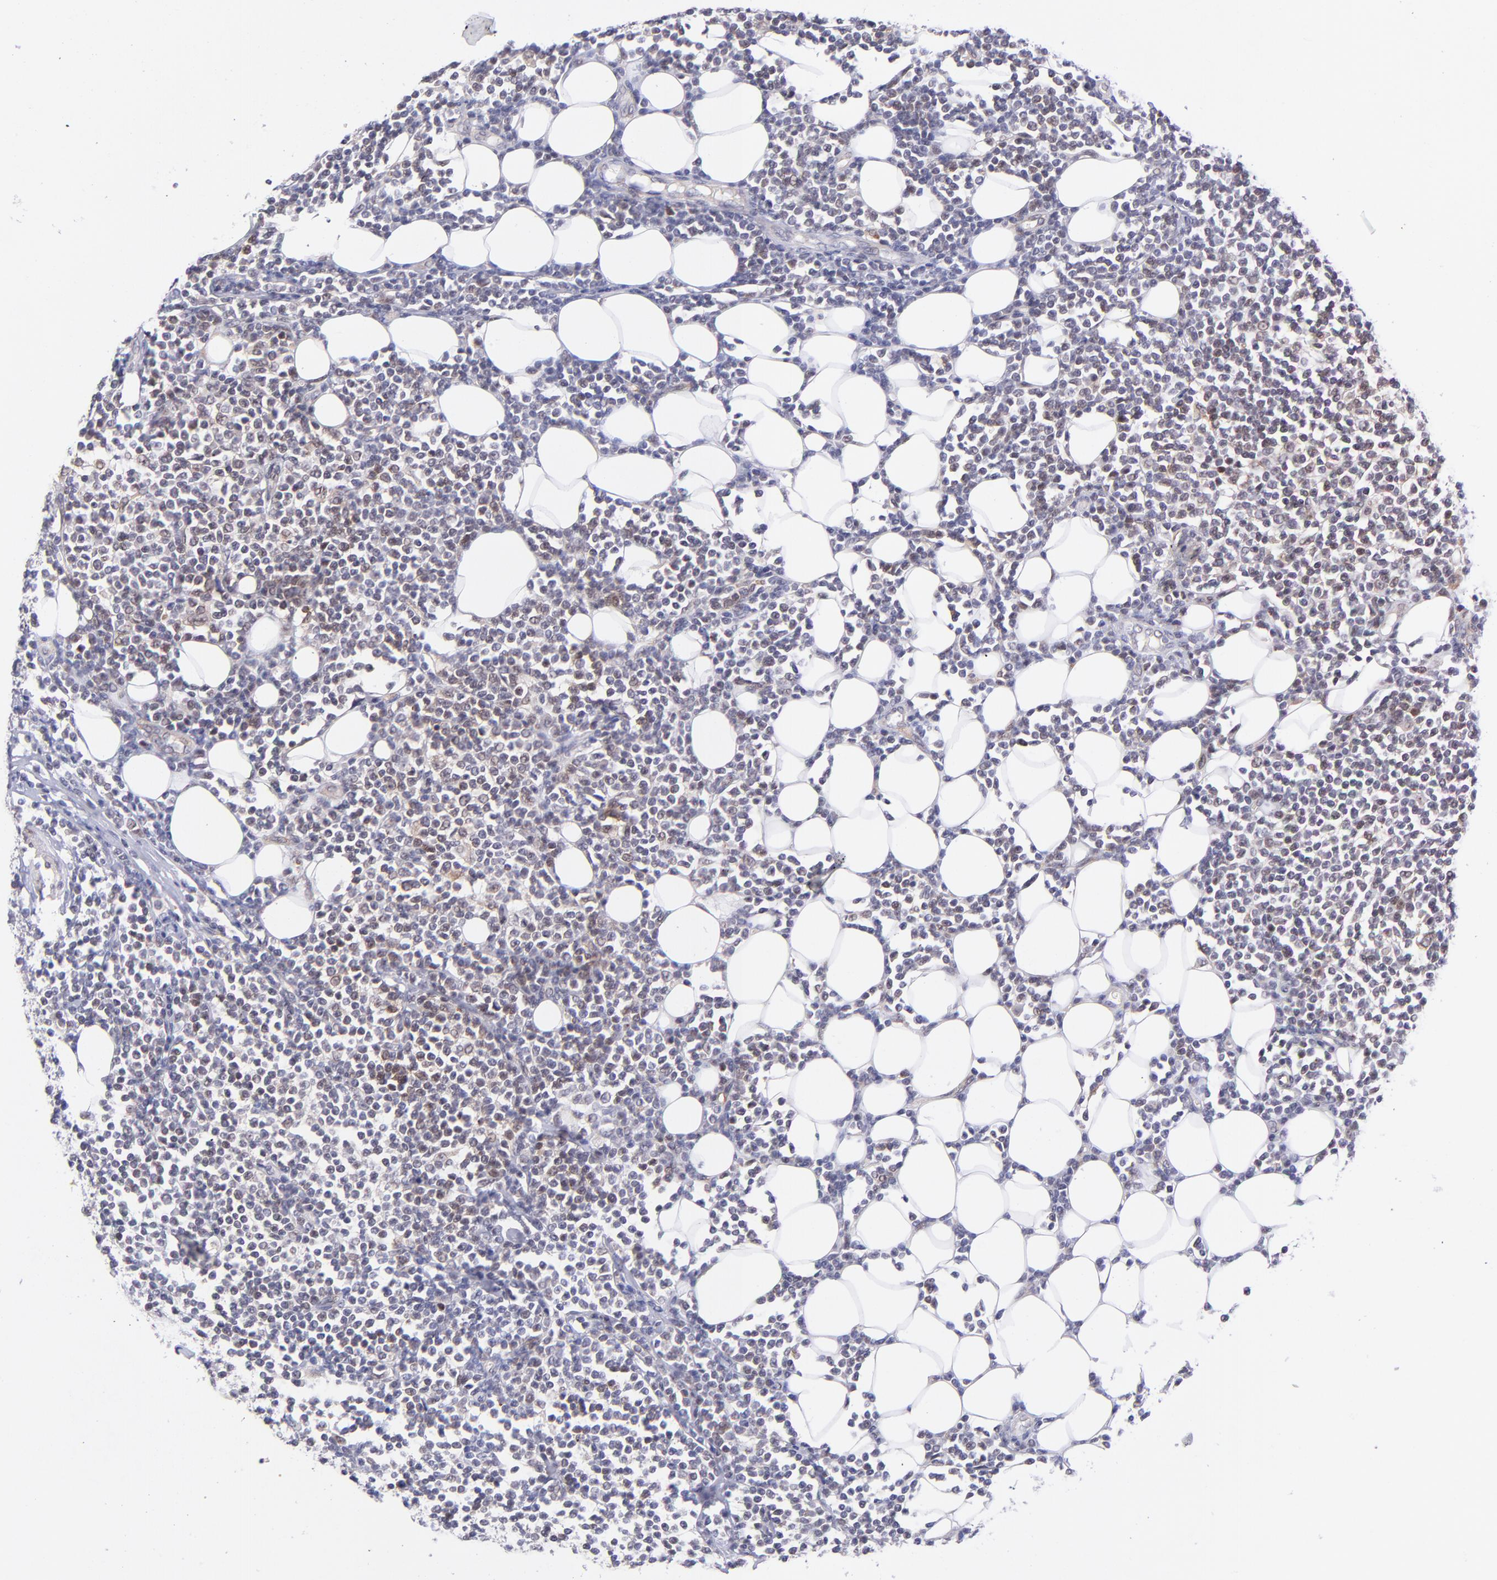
{"staining": {"intensity": "weak", "quantity": "<25%", "location": "nuclear"}, "tissue": "lymphoma", "cell_type": "Tumor cells", "image_type": "cancer", "snomed": [{"axis": "morphology", "description": "Malignant lymphoma, non-Hodgkin's type, Low grade"}, {"axis": "topography", "description": "Soft tissue"}], "caption": "Lymphoma was stained to show a protein in brown. There is no significant expression in tumor cells.", "gene": "SOX6", "patient": {"sex": "male", "age": 92}}